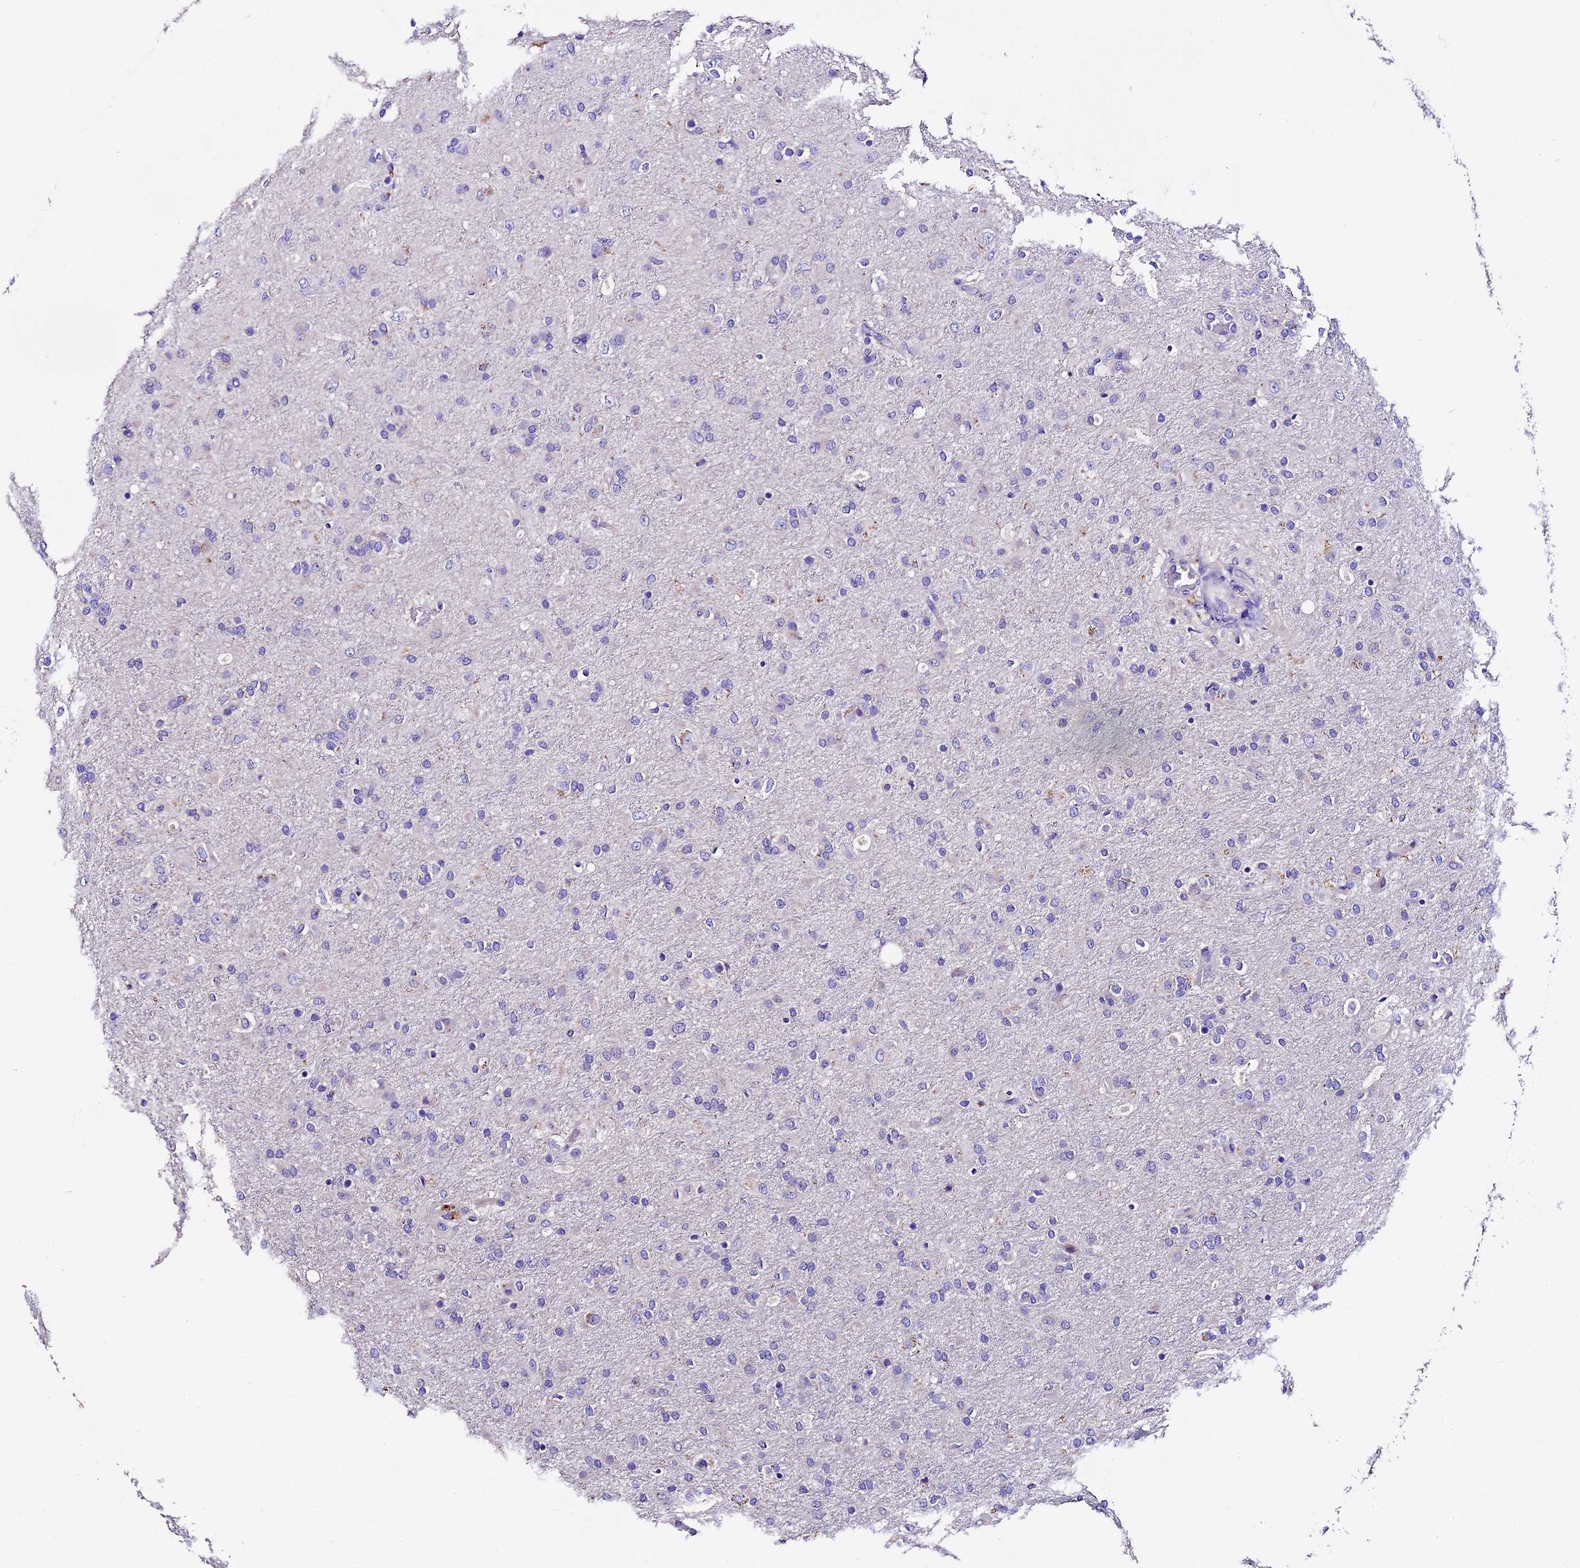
{"staining": {"intensity": "negative", "quantity": "none", "location": "none"}, "tissue": "glioma", "cell_type": "Tumor cells", "image_type": "cancer", "snomed": [{"axis": "morphology", "description": "Glioma, malignant, Low grade"}, {"axis": "topography", "description": "Brain"}], "caption": "This is an IHC photomicrograph of human low-grade glioma (malignant). There is no staining in tumor cells.", "gene": "FBXW9", "patient": {"sex": "male", "age": 65}}